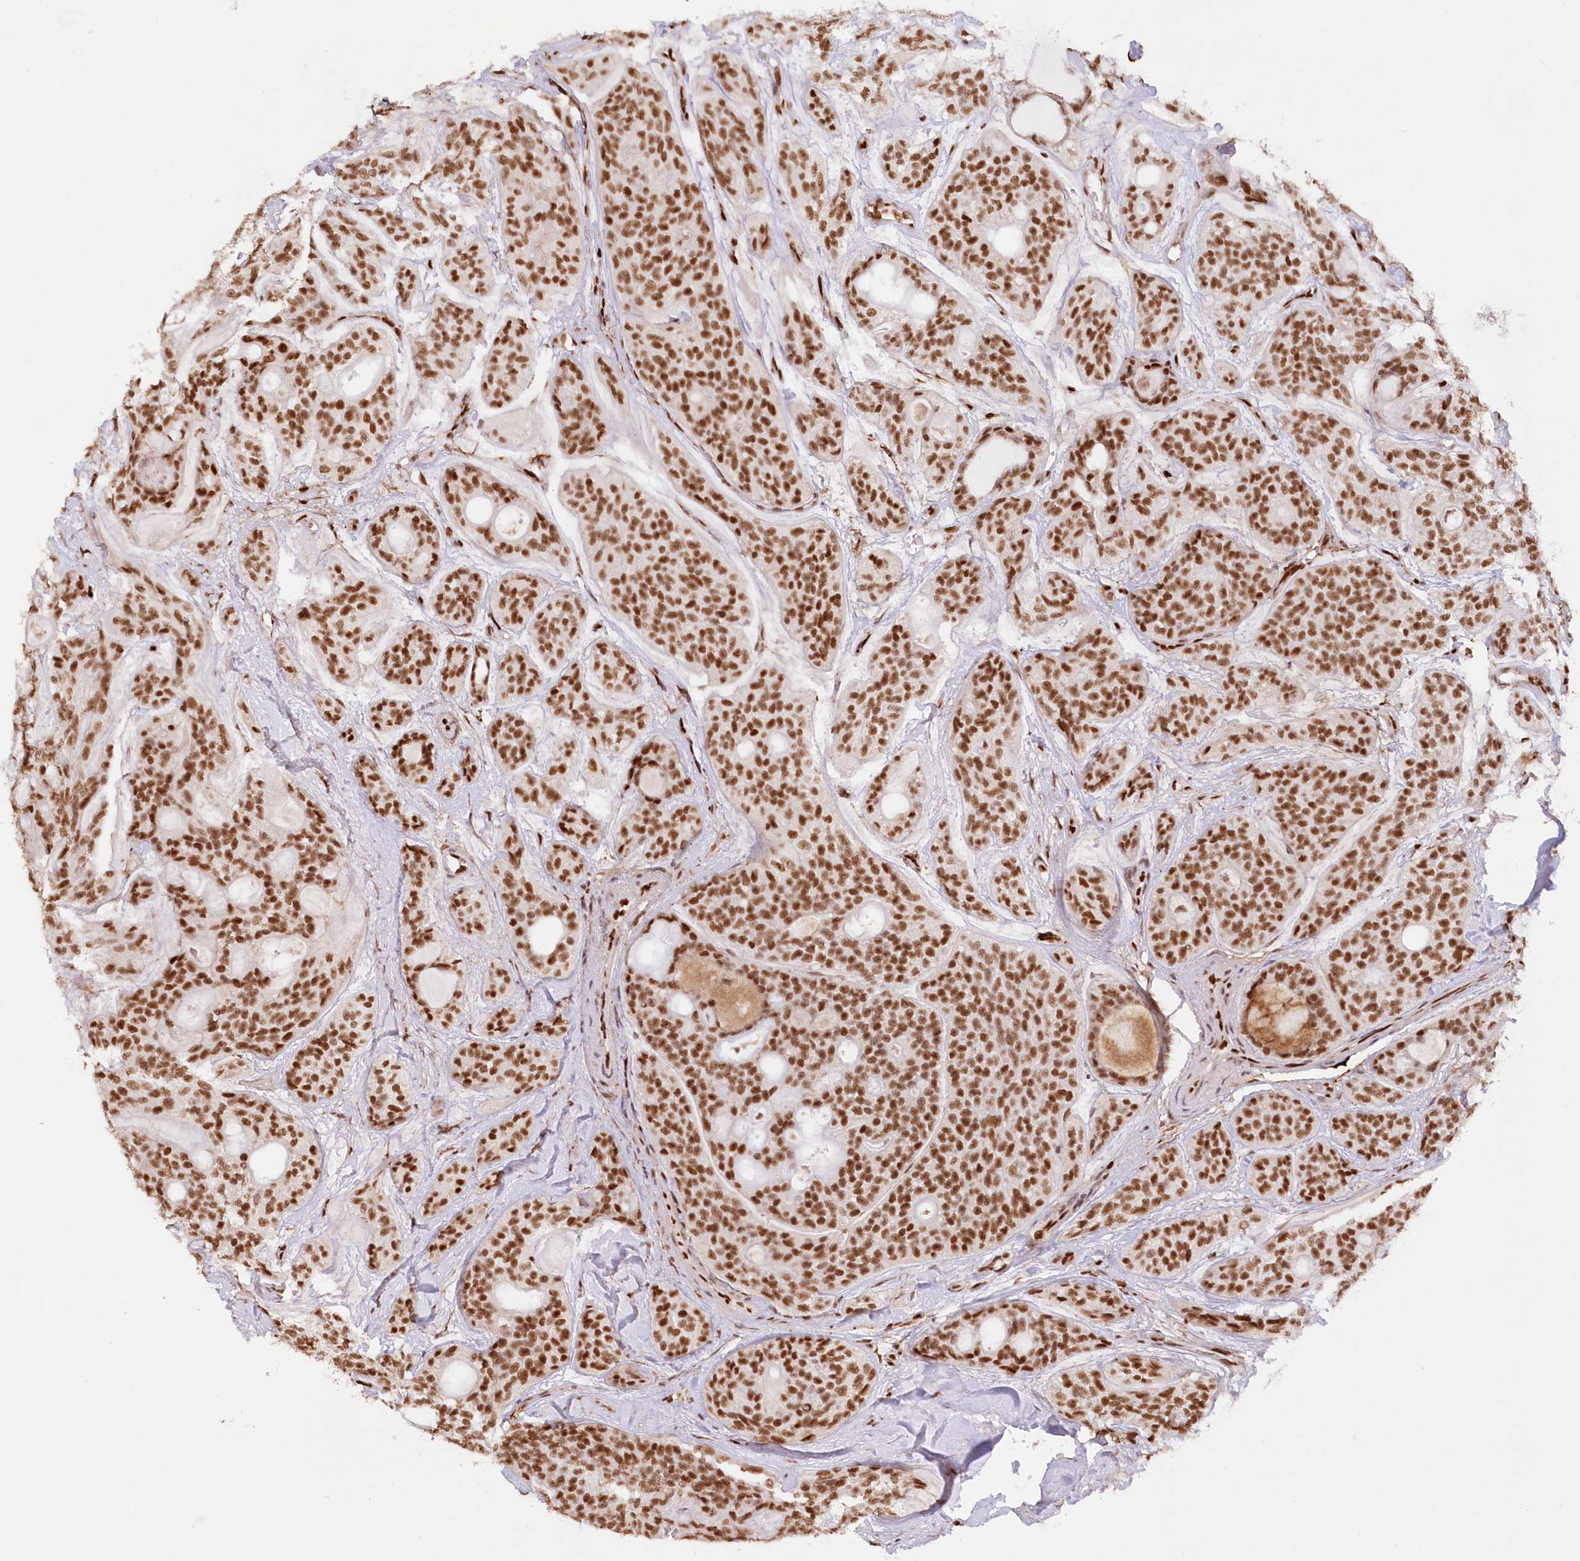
{"staining": {"intensity": "moderate", "quantity": ">75%", "location": "nuclear"}, "tissue": "head and neck cancer", "cell_type": "Tumor cells", "image_type": "cancer", "snomed": [{"axis": "morphology", "description": "Adenocarcinoma, NOS"}, {"axis": "topography", "description": "Head-Neck"}], "caption": "Human head and neck cancer stained with a brown dye exhibits moderate nuclear positive staining in about >75% of tumor cells.", "gene": "POLR2B", "patient": {"sex": "male", "age": 66}}